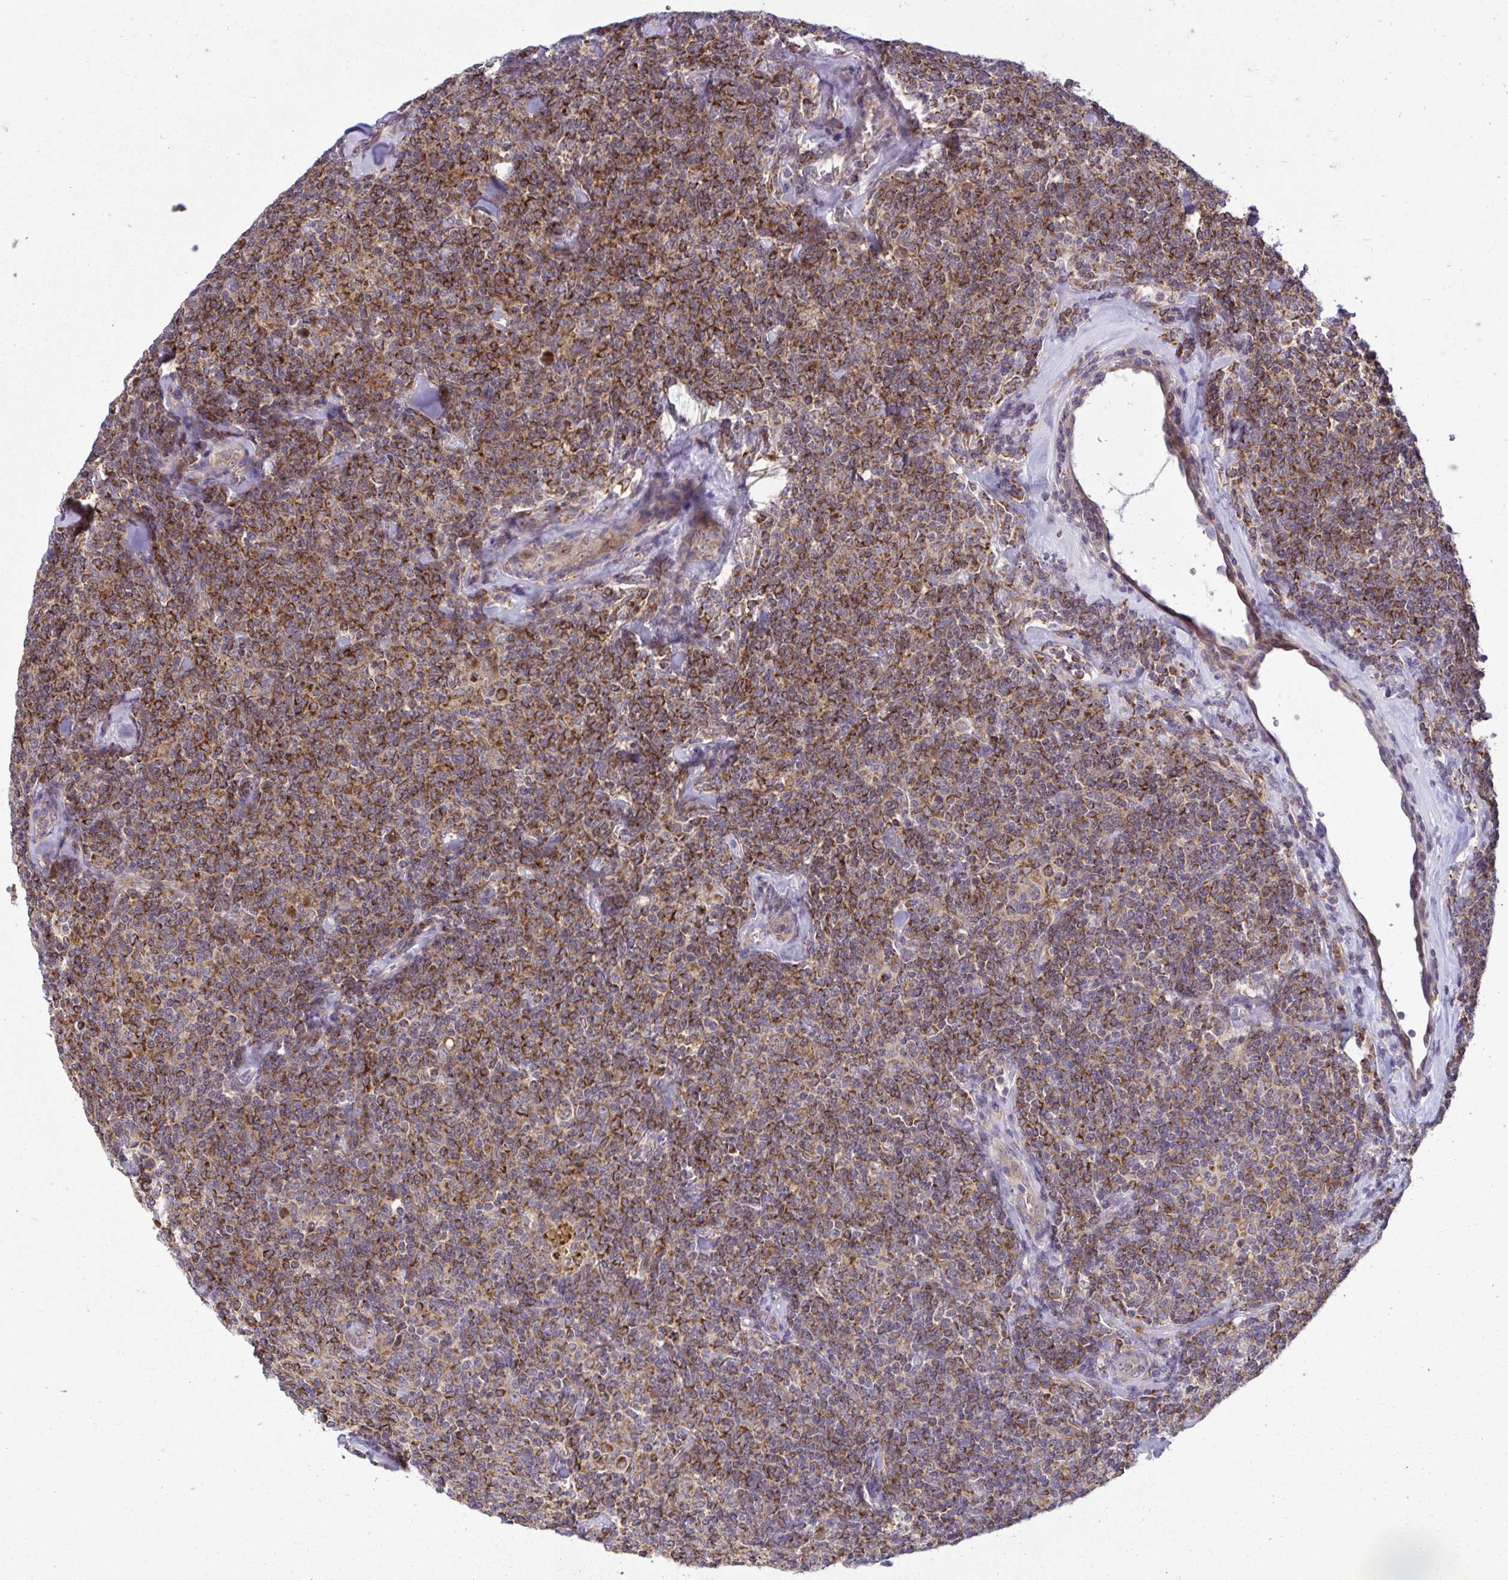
{"staining": {"intensity": "strong", "quantity": ">75%", "location": "cytoplasmic/membranous"}, "tissue": "lymphoma", "cell_type": "Tumor cells", "image_type": "cancer", "snomed": [{"axis": "morphology", "description": "Malignant lymphoma, non-Hodgkin's type, Low grade"}, {"axis": "topography", "description": "Lymph node"}], "caption": "Tumor cells reveal high levels of strong cytoplasmic/membranous positivity in about >75% of cells in malignant lymphoma, non-Hodgkin's type (low-grade). (IHC, brightfield microscopy, high magnification).", "gene": "VTI1B", "patient": {"sex": "female", "age": 56}}